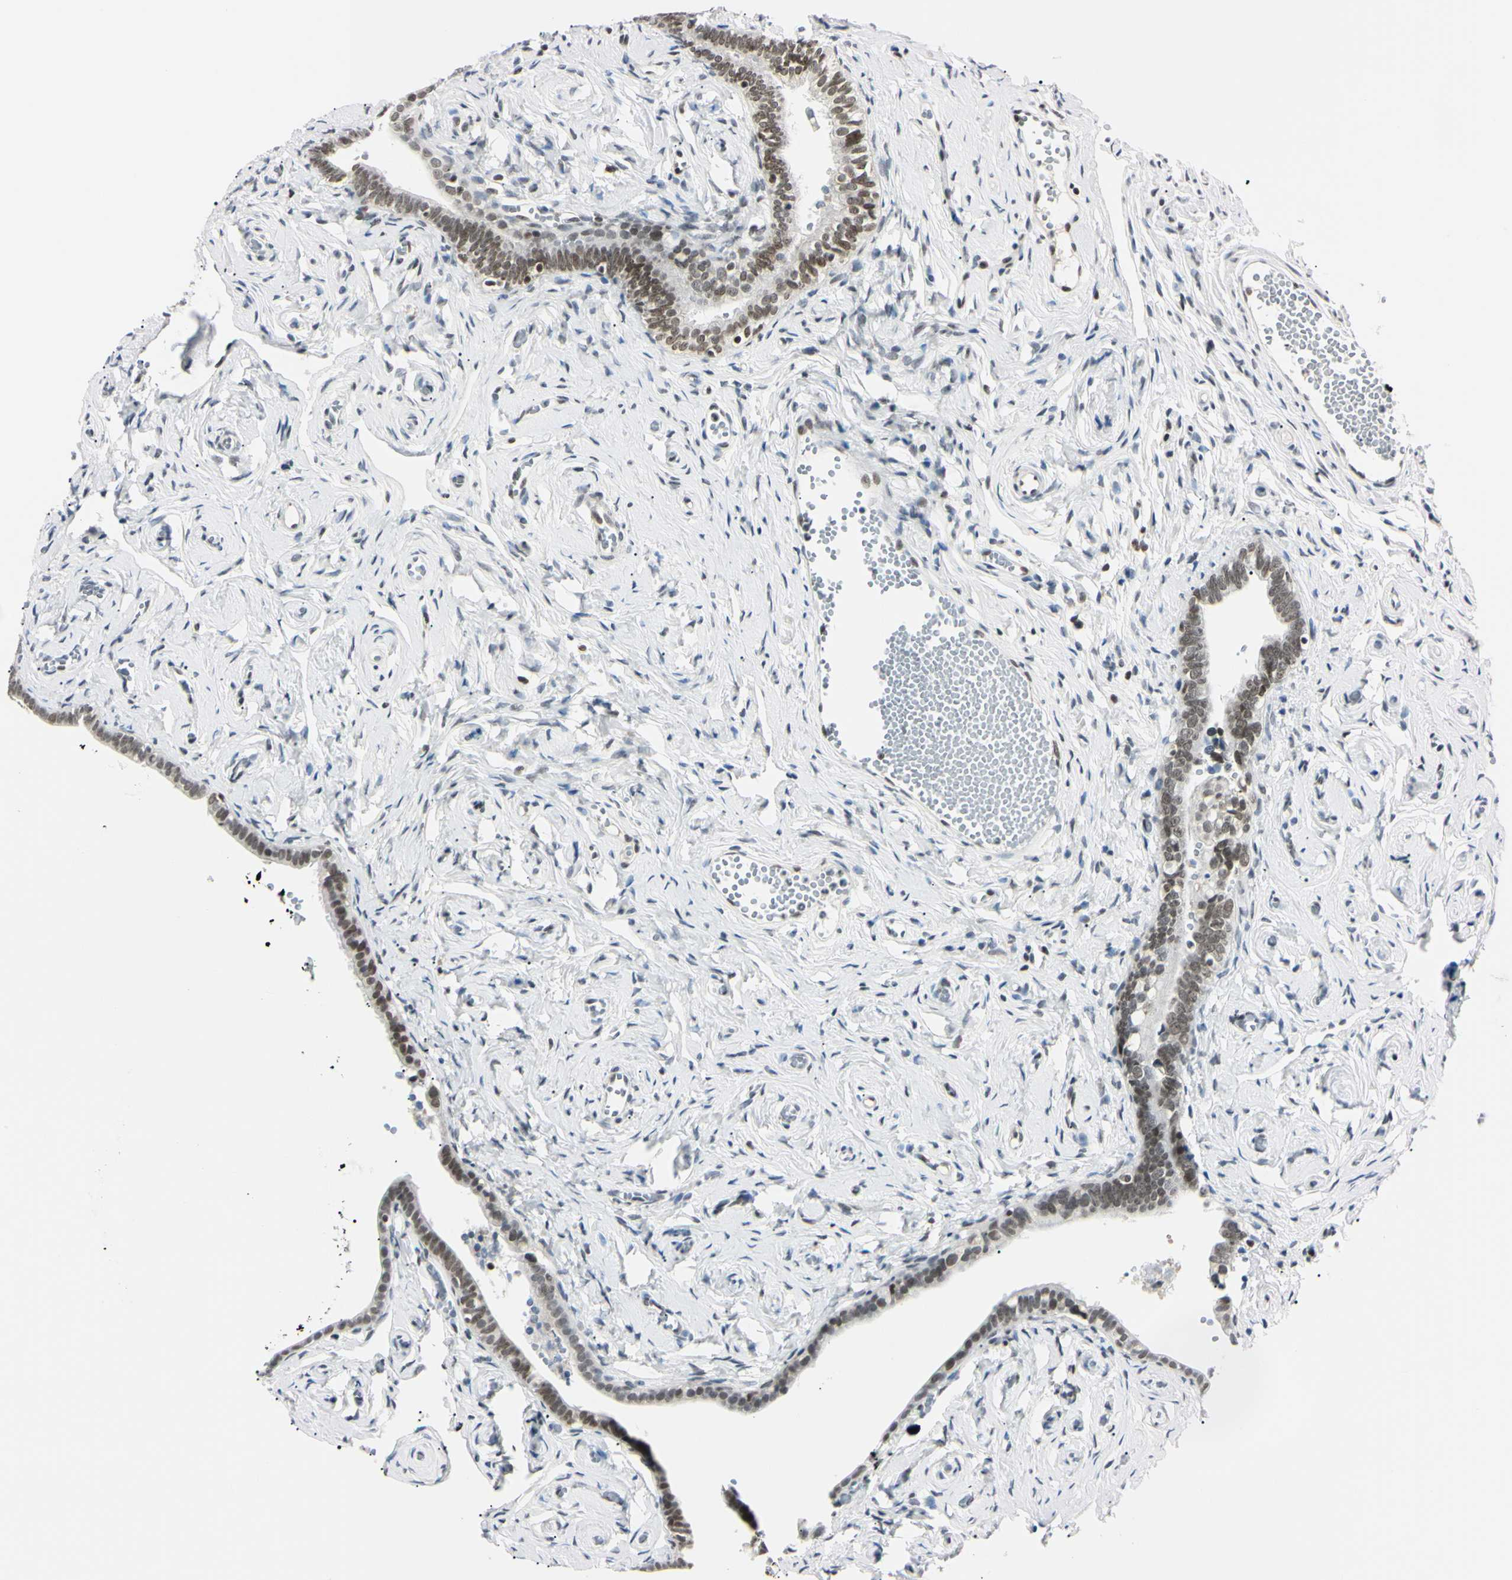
{"staining": {"intensity": "moderate", "quantity": ">75%", "location": "nuclear"}, "tissue": "fallopian tube", "cell_type": "Glandular cells", "image_type": "normal", "snomed": [{"axis": "morphology", "description": "Normal tissue, NOS"}, {"axis": "topography", "description": "Fallopian tube"}], "caption": "Glandular cells exhibit moderate nuclear staining in approximately >75% of cells in normal fallopian tube. (IHC, brightfield microscopy, high magnification).", "gene": "C1orf174", "patient": {"sex": "female", "age": 71}}